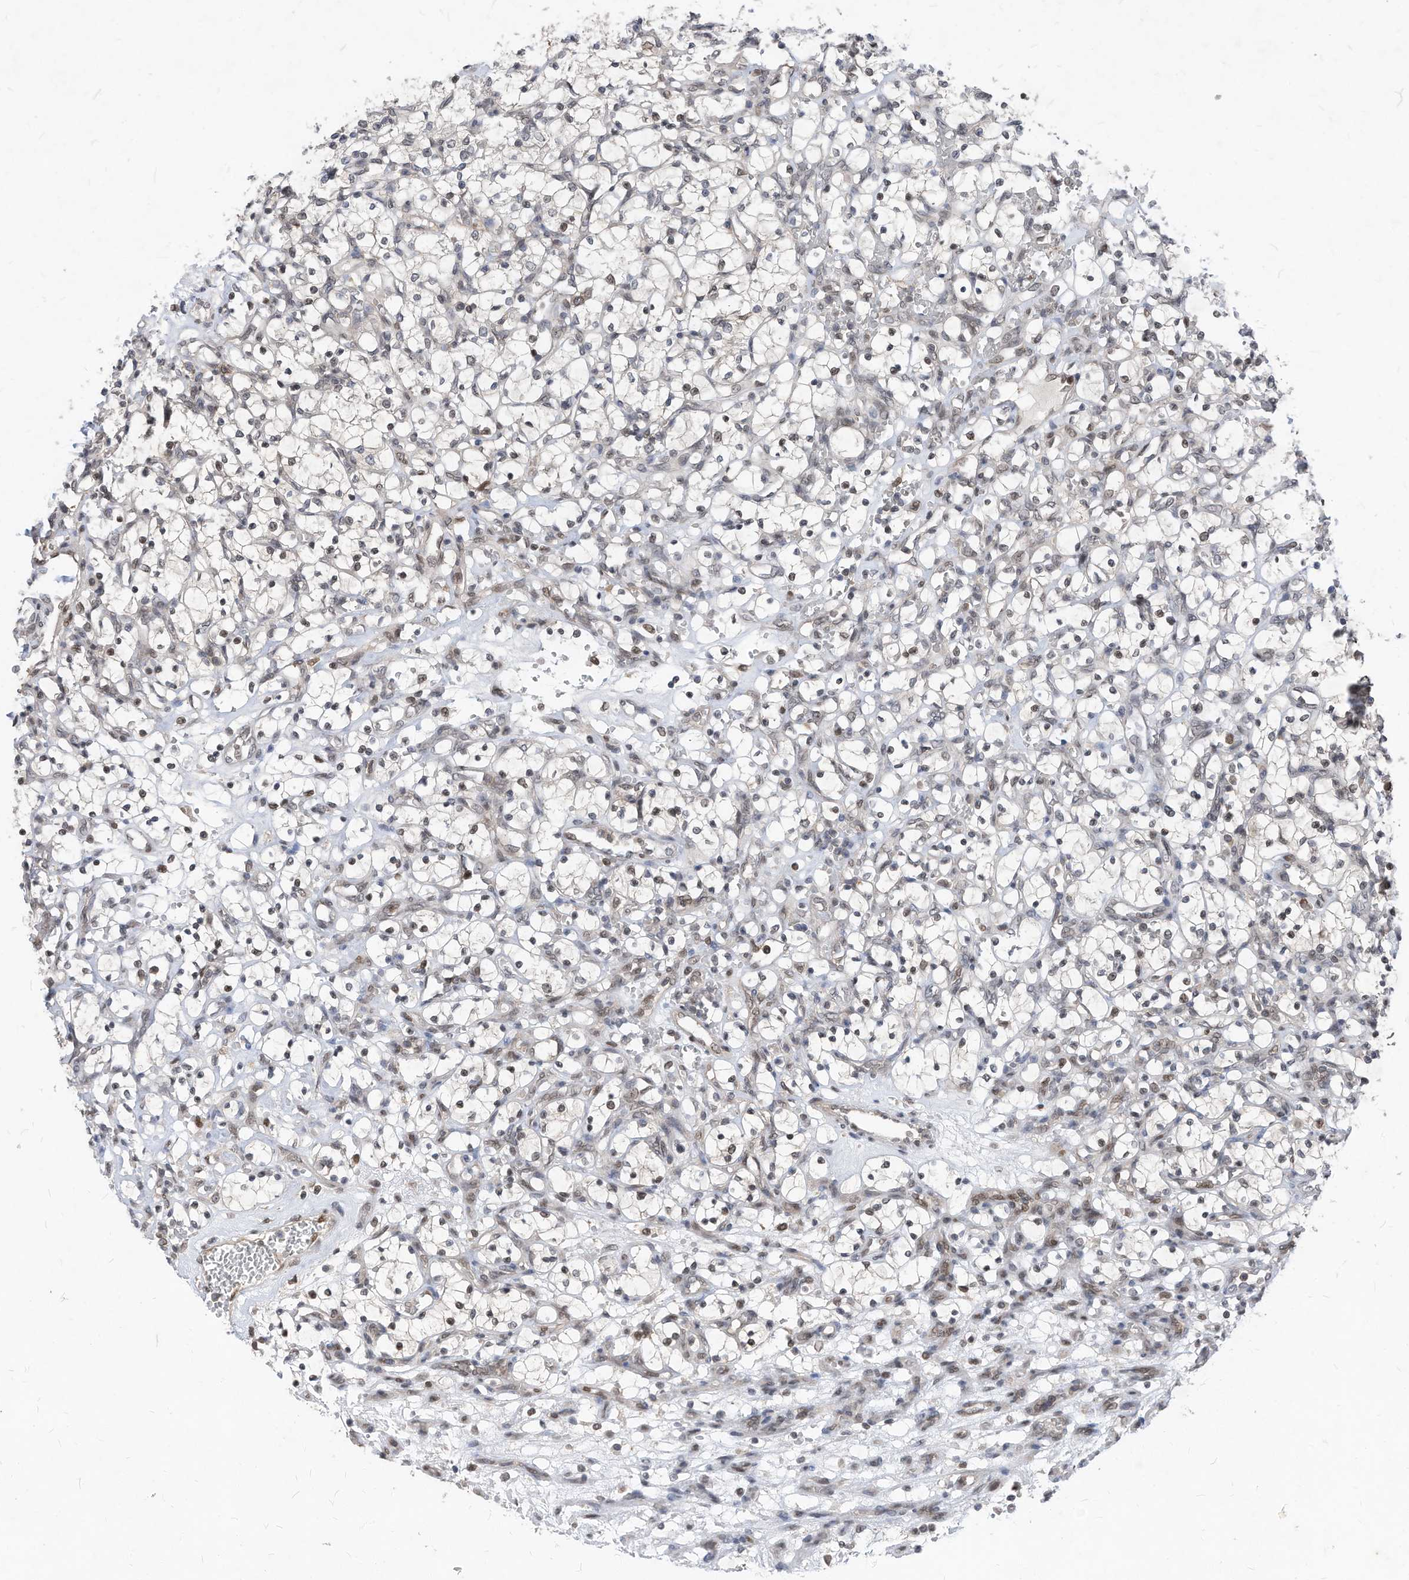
{"staining": {"intensity": "negative", "quantity": "none", "location": "none"}, "tissue": "renal cancer", "cell_type": "Tumor cells", "image_type": "cancer", "snomed": [{"axis": "morphology", "description": "Adenocarcinoma, NOS"}, {"axis": "topography", "description": "Kidney"}], "caption": "DAB immunohistochemical staining of adenocarcinoma (renal) exhibits no significant positivity in tumor cells.", "gene": "KPNB1", "patient": {"sex": "female", "age": 69}}